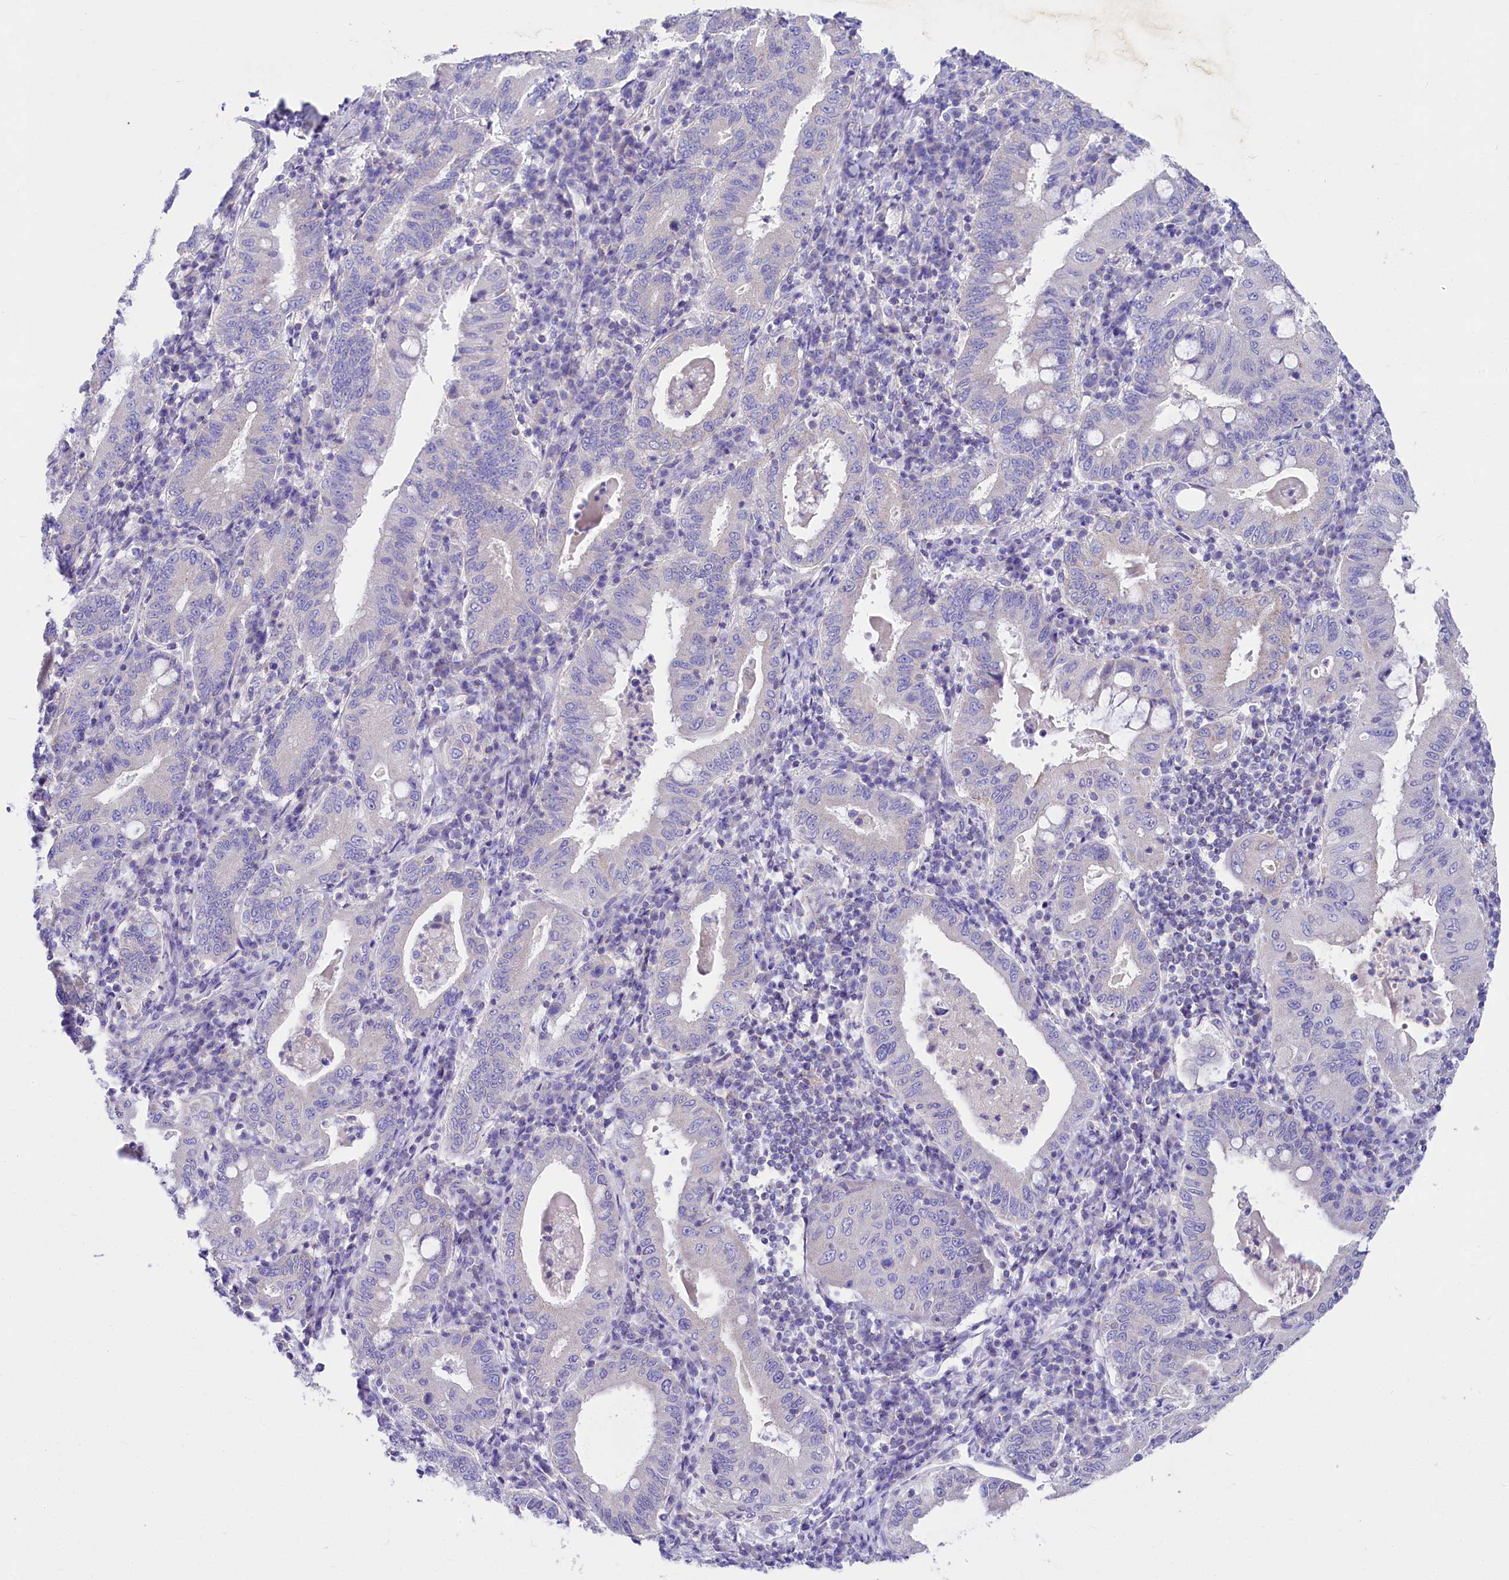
{"staining": {"intensity": "negative", "quantity": "none", "location": "none"}, "tissue": "stomach cancer", "cell_type": "Tumor cells", "image_type": "cancer", "snomed": [{"axis": "morphology", "description": "Normal tissue, NOS"}, {"axis": "morphology", "description": "Adenocarcinoma, NOS"}, {"axis": "topography", "description": "Esophagus"}, {"axis": "topography", "description": "Stomach, upper"}, {"axis": "topography", "description": "Peripheral nerve tissue"}], "caption": "Human stomach cancer stained for a protein using immunohistochemistry (IHC) demonstrates no expression in tumor cells.", "gene": "VPS26B", "patient": {"sex": "male", "age": 62}}